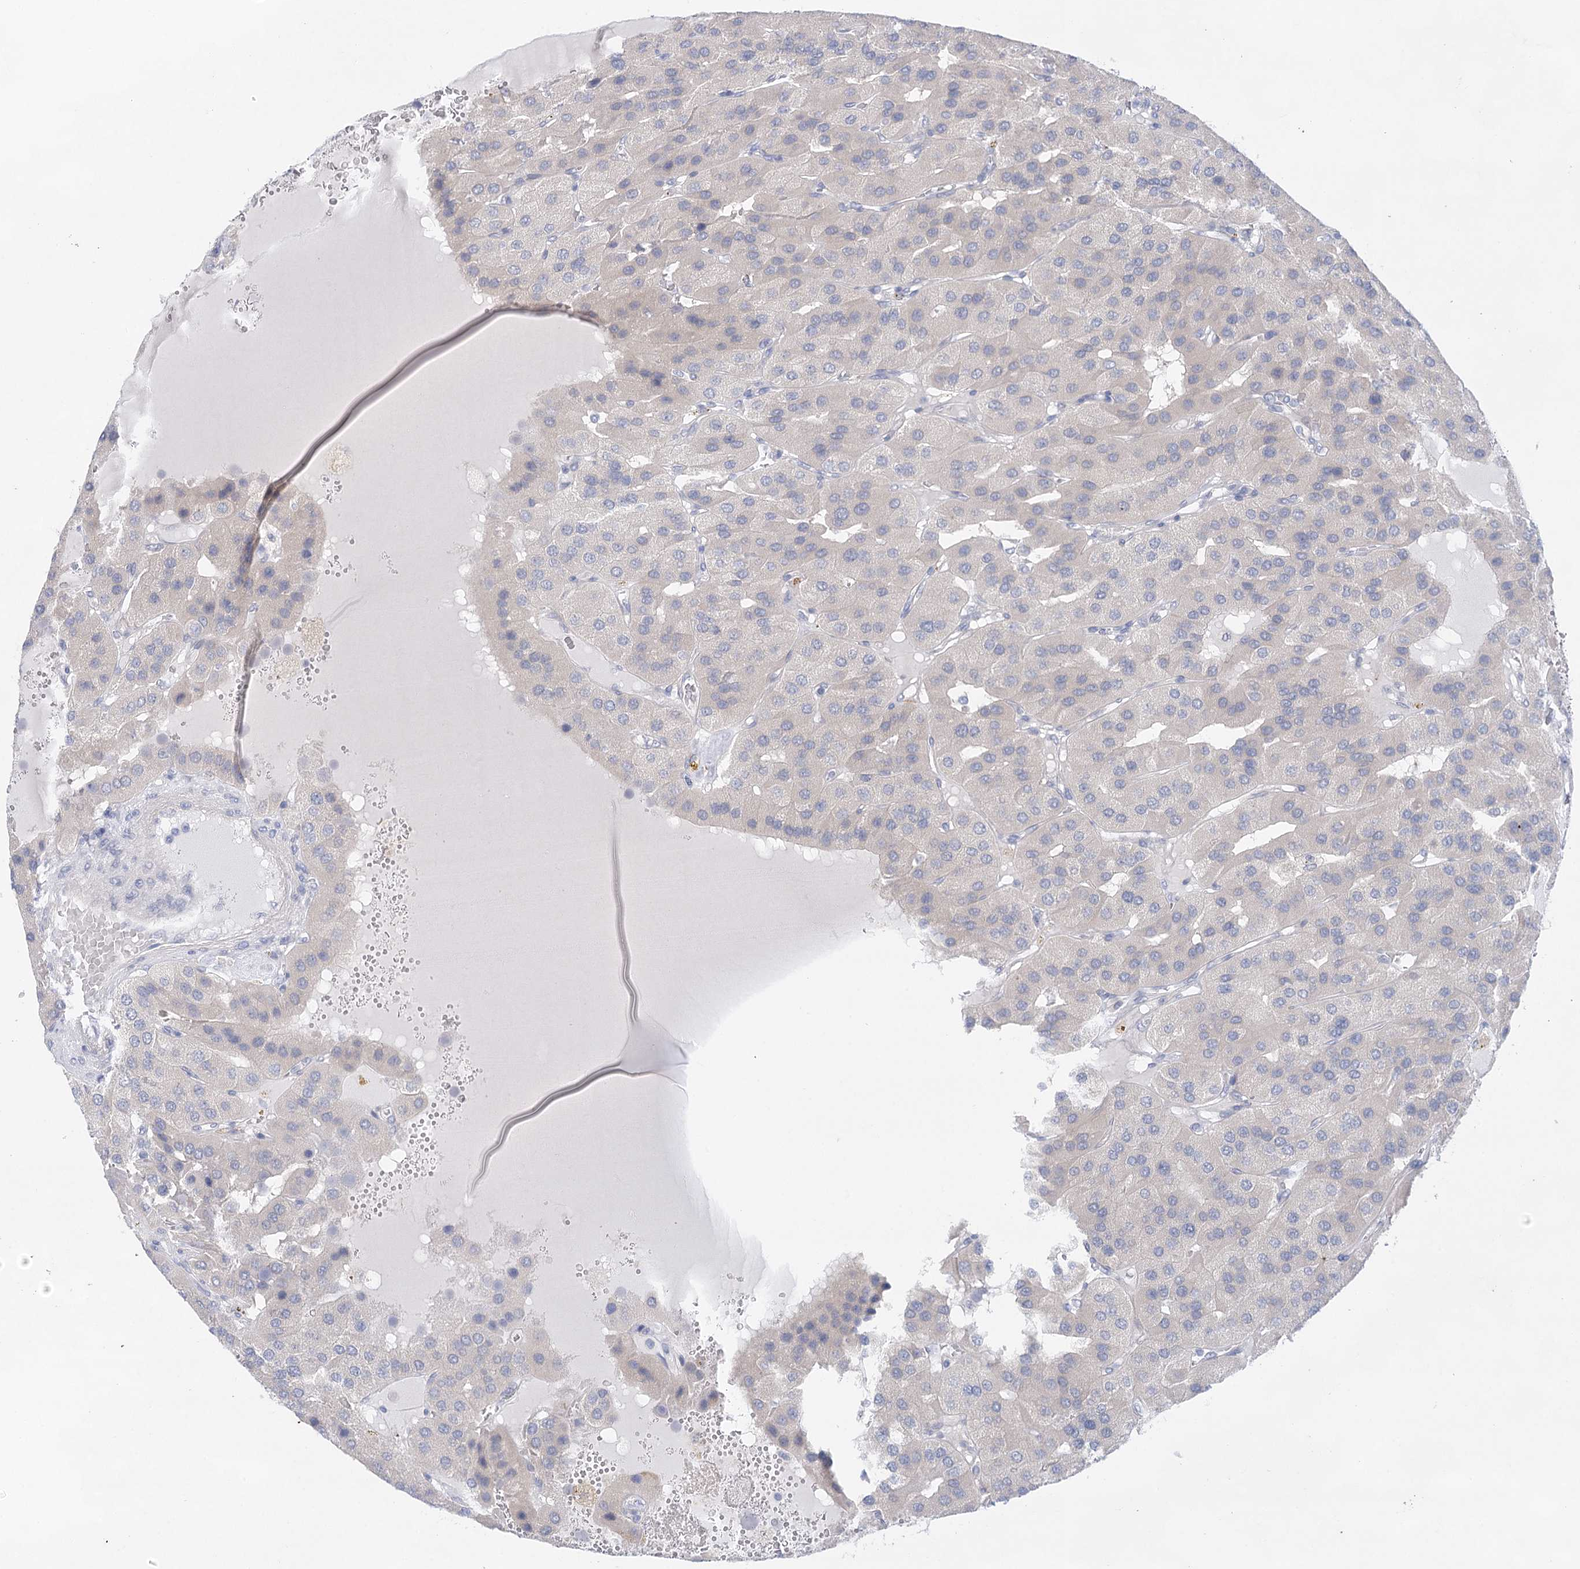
{"staining": {"intensity": "negative", "quantity": "none", "location": "none"}, "tissue": "parathyroid gland", "cell_type": "Glandular cells", "image_type": "normal", "snomed": [{"axis": "morphology", "description": "Normal tissue, NOS"}, {"axis": "morphology", "description": "Adenoma, NOS"}, {"axis": "topography", "description": "Parathyroid gland"}], "caption": "A high-resolution micrograph shows IHC staining of benign parathyroid gland, which displays no significant staining in glandular cells. (Stains: DAB (3,3'-diaminobenzidine) immunohistochemistry with hematoxylin counter stain, Microscopy: brightfield microscopy at high magnification).", "gene": "LALBA", "patient": {"sex": "female", "age": 86}}